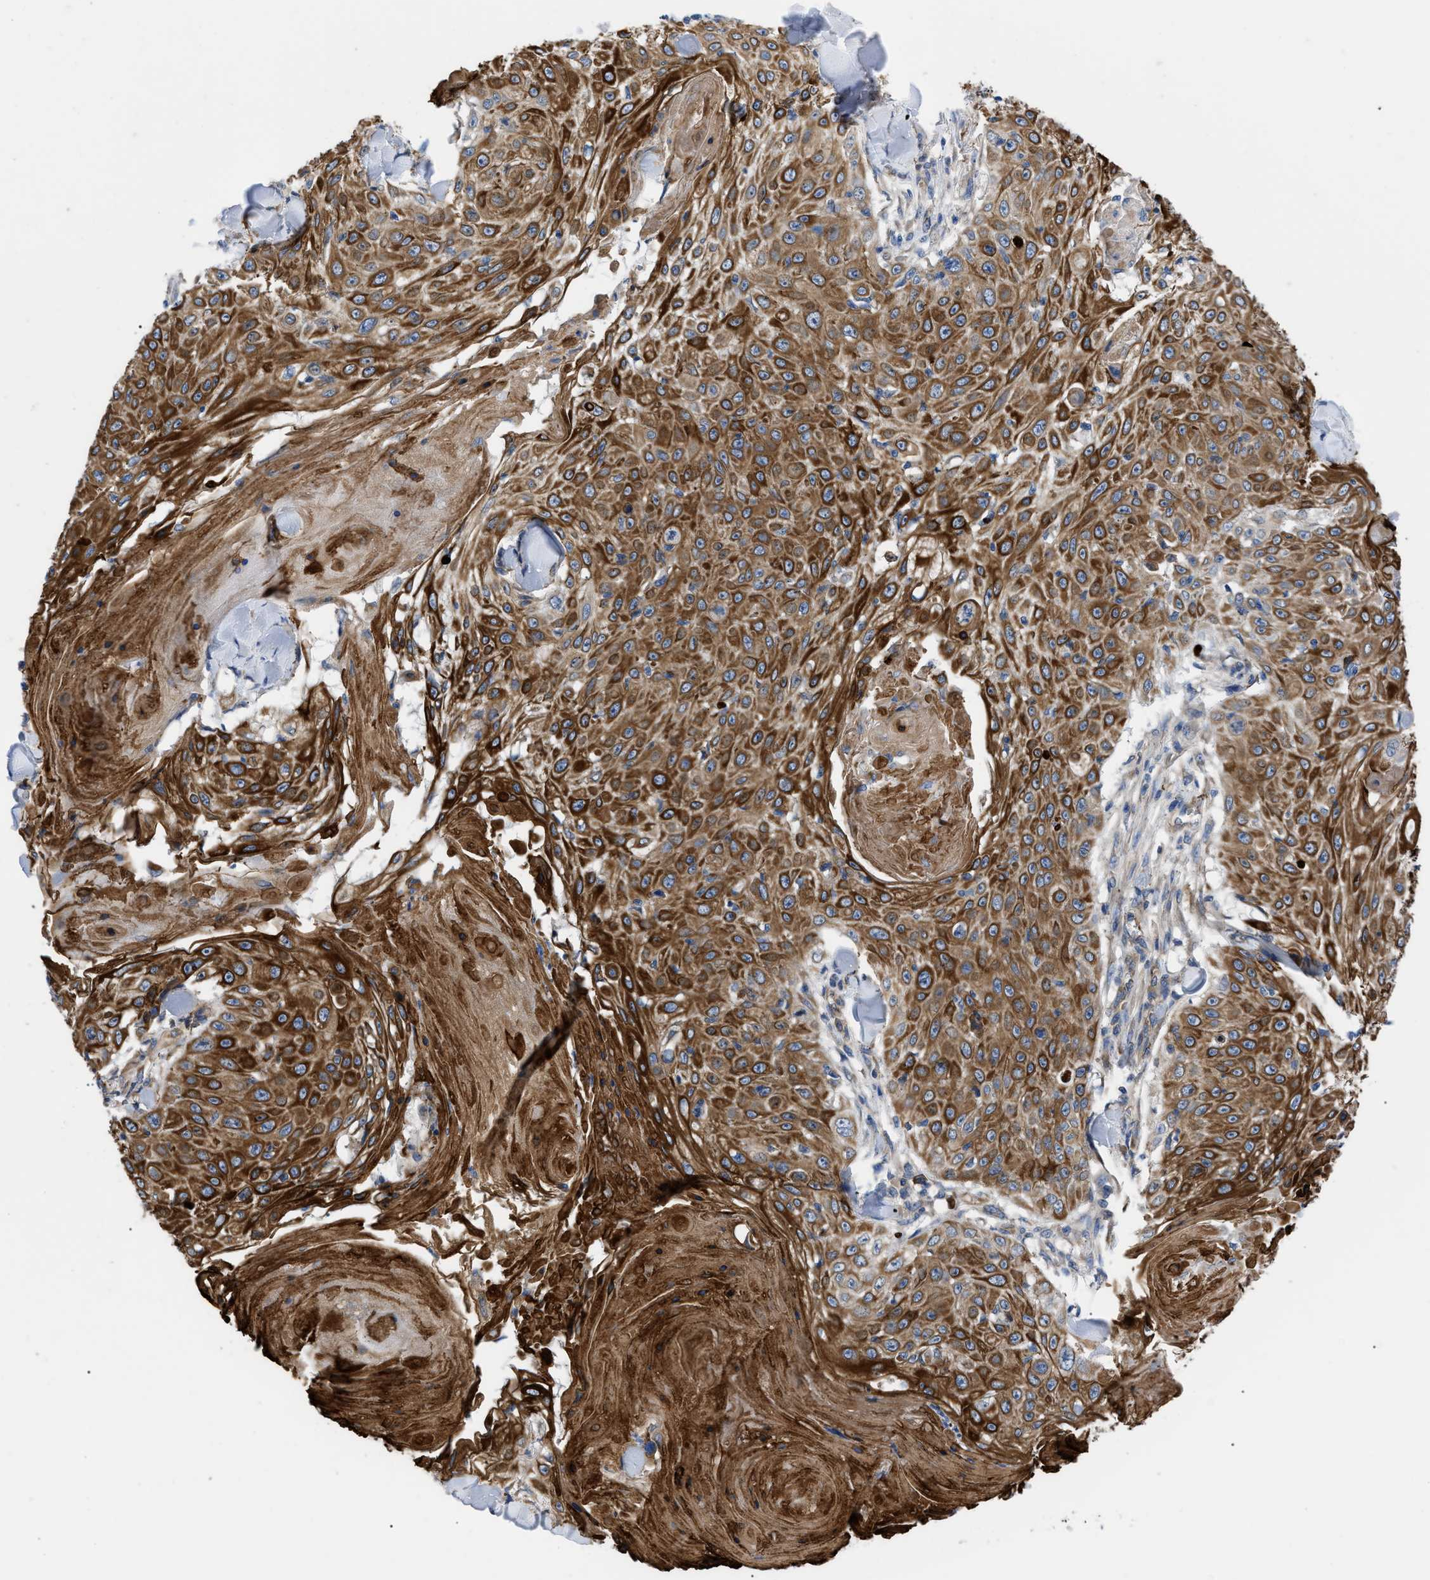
{"staining": {"intensity": "strong", "quantity": ">75%", "location": "cytoplasmic/membranous"}, "tissue": "skin cancer", "cell_type": "Tumor cells", "image_type": "cancer", "snomed": [{"axis": "morphology", "description": "Squamous cell carcinoma, NOS"}, {"axis": "topography", "description": "Skin"}], "caption": "DAB (3,3'-diaminobenzidine) immunohistochemical staining of human skin cancer (squamous cell carcinoma) shows strong cytoplasmic/membranous protein positivity in about >75% of tumor cells.", "gene": "HSPB8", "patient": {"sex": "male", "age": 86}}